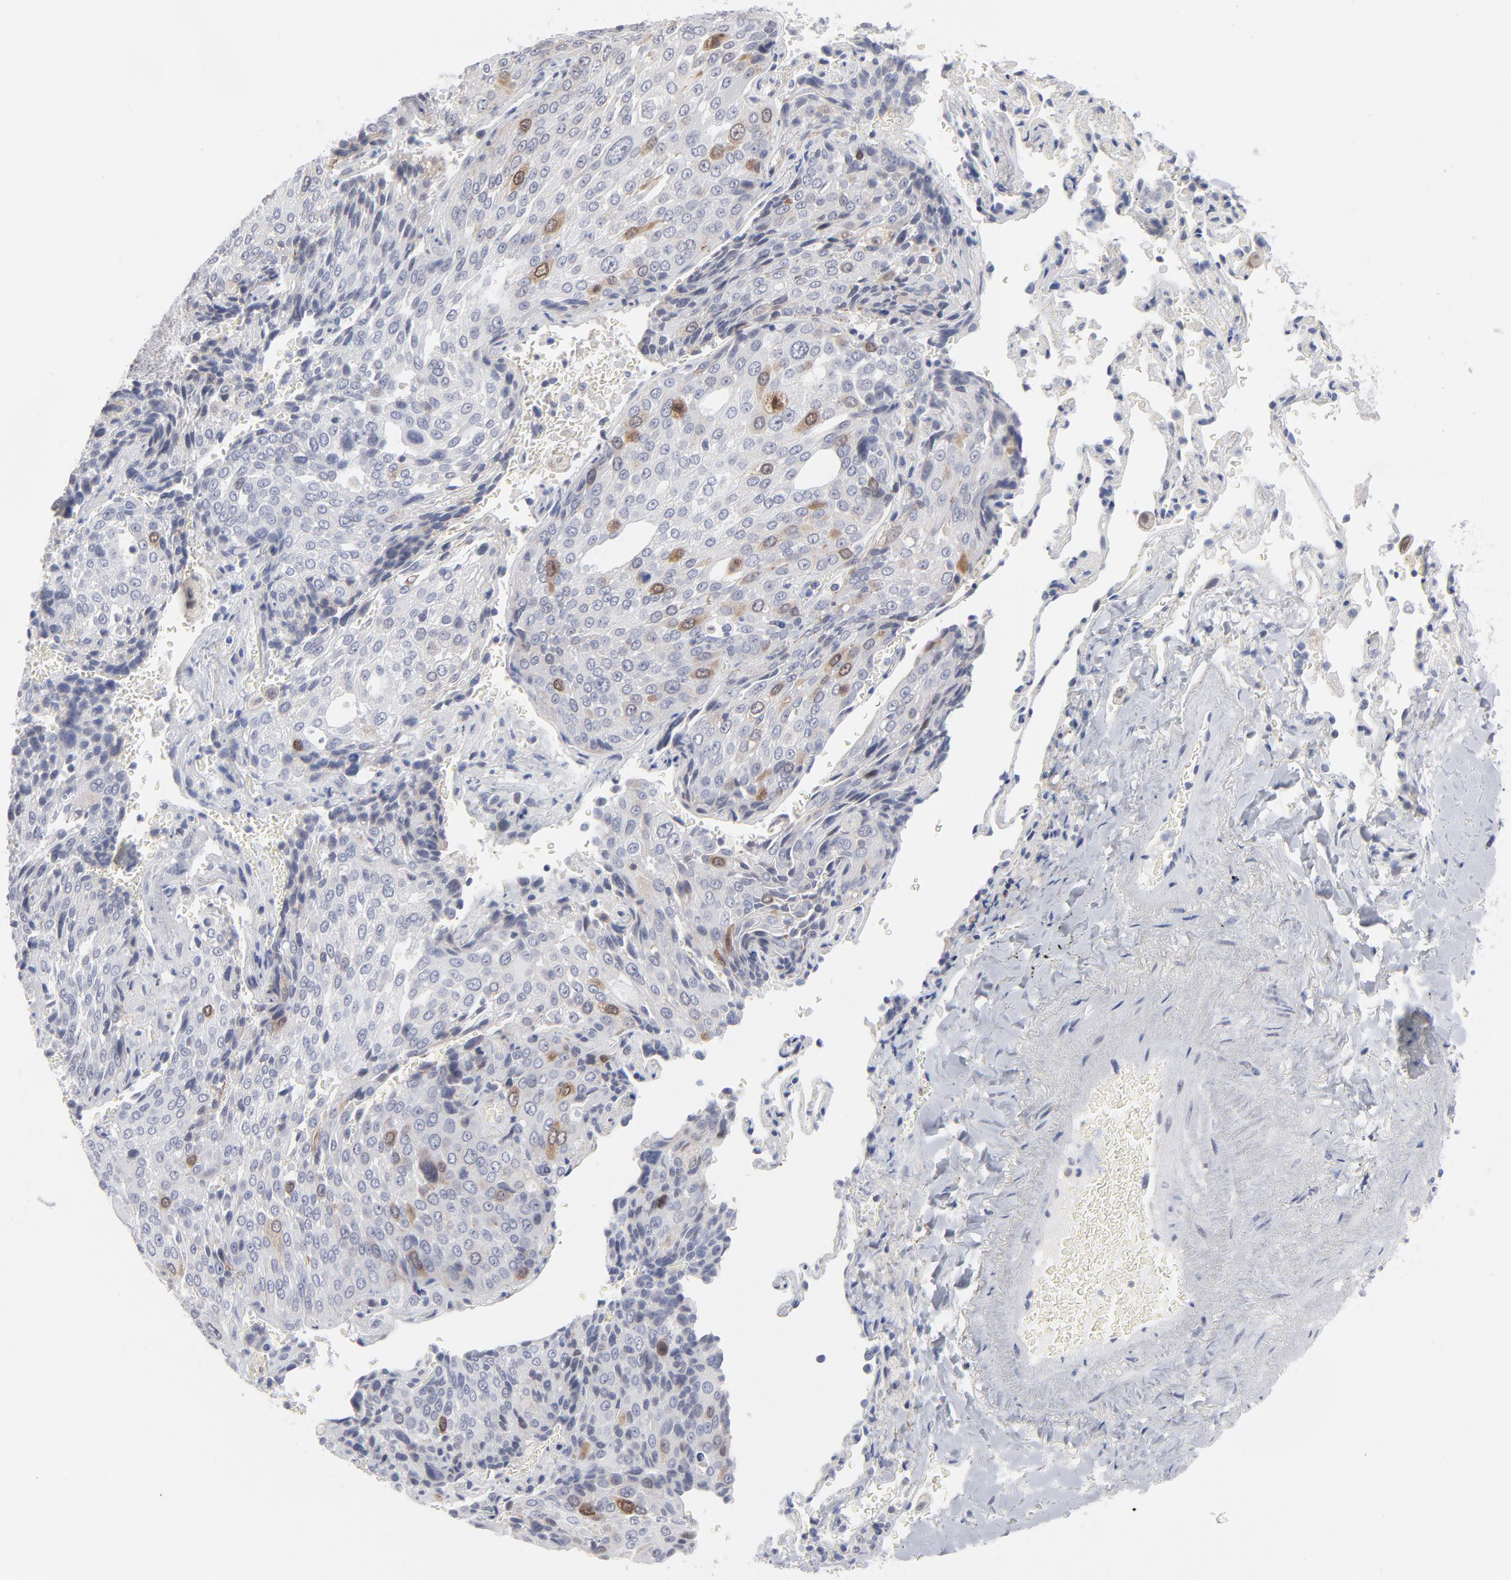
{"staining": {"intensity": "moderate", "quantity": "<25%", "location": "cytoplasmic/membranous"}, "tissue": "lung cancer", "cell_type": "Tumor cells", "image_type": "cancer", "snomed": [{"axis": "morphology", "description": "Squamous cell carcinoma, NOS"}, {"axis": "topography", "description": "Lung"}], "caption": "Protein positivity by IHC demonstrates moderate cytoplasmic/membranous expression in about <25% of tumor cells in lung squamous cell carcinoma. Nuclei are stained in blue.", "gene": "AURKA", "patient": {"sex": "male", "age": 54}}